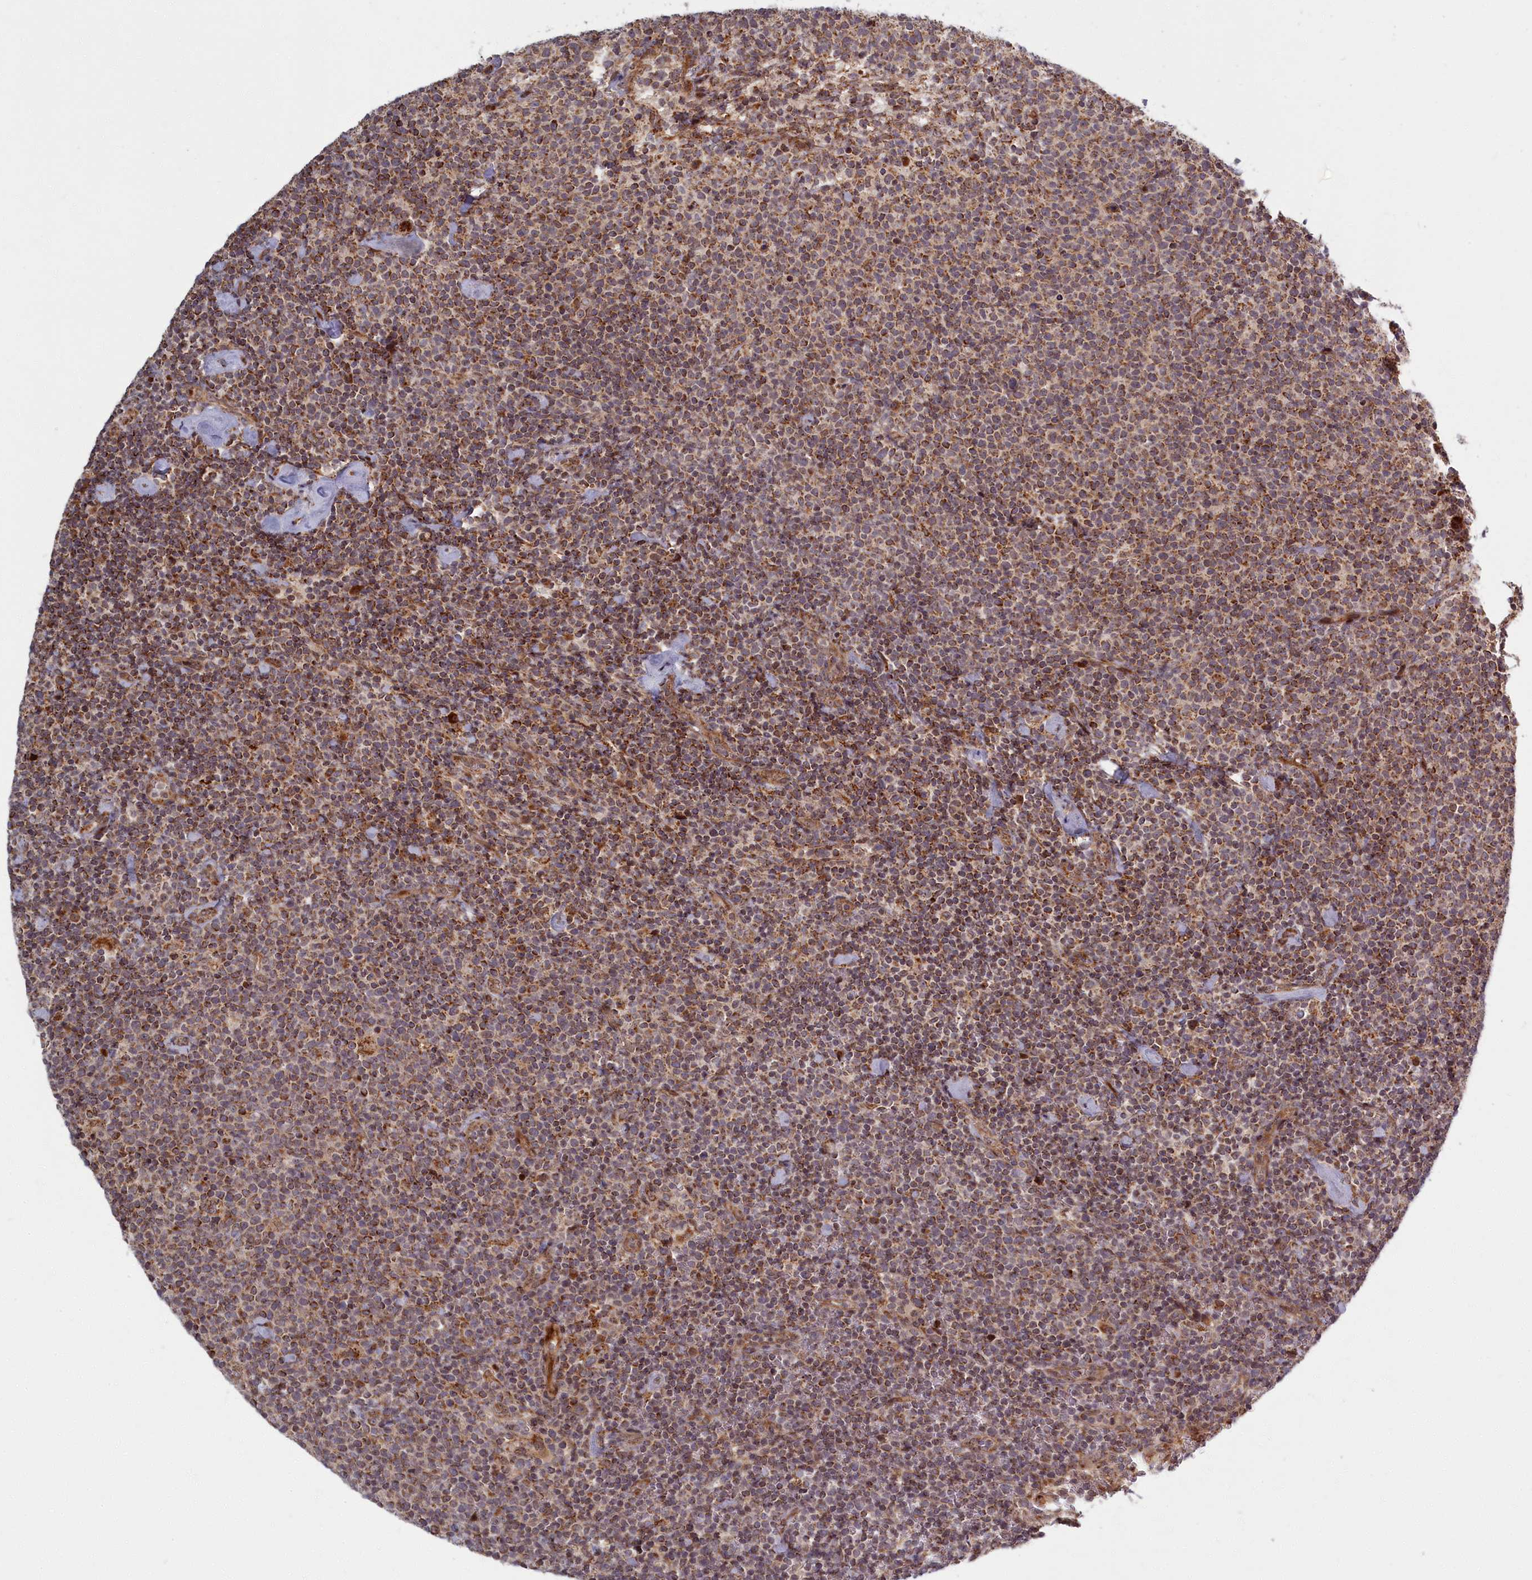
{"staining": {"intensity": "moderate", "quantity": ">75%", "location": "cytoplasmic/membranous"}, "tissue": "lymphoma", "cell_type": "Tumor cells", "image_type": "cancer", "snomed": [{"axis": "morphology", "description": "Malignant lymphoma, non-Hodgkin's type, High grade"}, {"axis": "topography", "description": "Lymph node"}], "caption": "Brown immunohistochemical staining in high-grade malignant lymphoma, non-Hodgkin's type demonstrates moderate cytoplasmic/membranous positivity in about >75% of tumor cells.", "gene": "PLA2G10", "patient": {"sex": "male", "age": 61}}